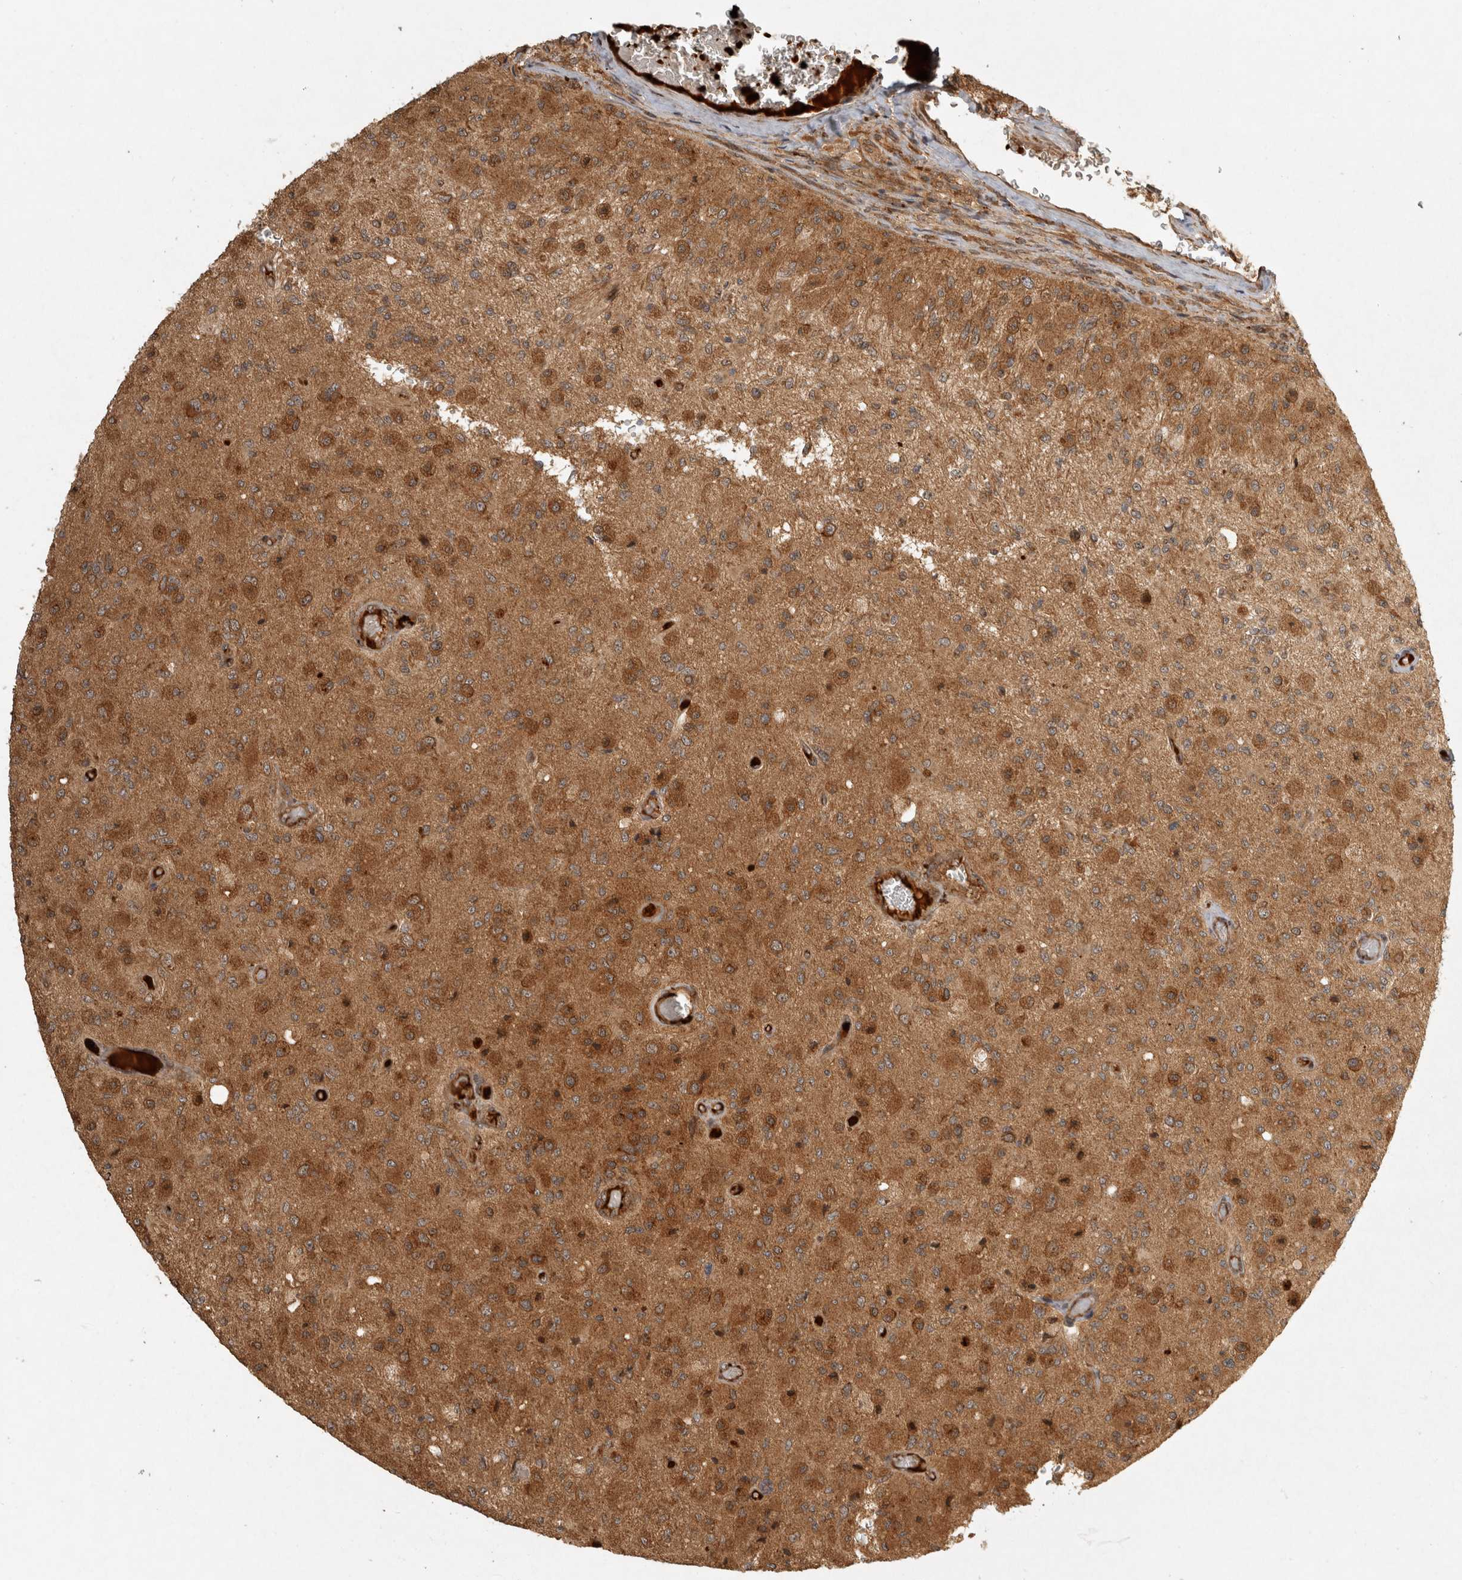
{"staining": {"intensity": "moderate", "quantity": ">75%", "location": "cytoplasmic/membranous"}, "tissue": "glioma", "cell_type": "Tumor cells", "image_type": "cancer", "snomed": [{"axis": "morphology", "description": "Normal tissue, NOS"}, {"axis": "morphology", "description": "Glioma, malignant, High grade"}, {"axis": "topography", "description": "Cerebral cortex"}], "caption": "Immunohistochemistry (IHC) (DAB (3,3'-diaminobenzidine)) staining of human malignant glioma (high-grade) exhibits moderate cytoplasmic/membranous protein expression in about >75% of tumor cells. The staining is performed using DAB (3,3'-diaminobenzidine) brown chromogen to label protein expression. The nuclei are counter-stained blue using hematoxylin.", "gene": "CAMSAP2", "patient": {"sex": "male", "age": 77}}